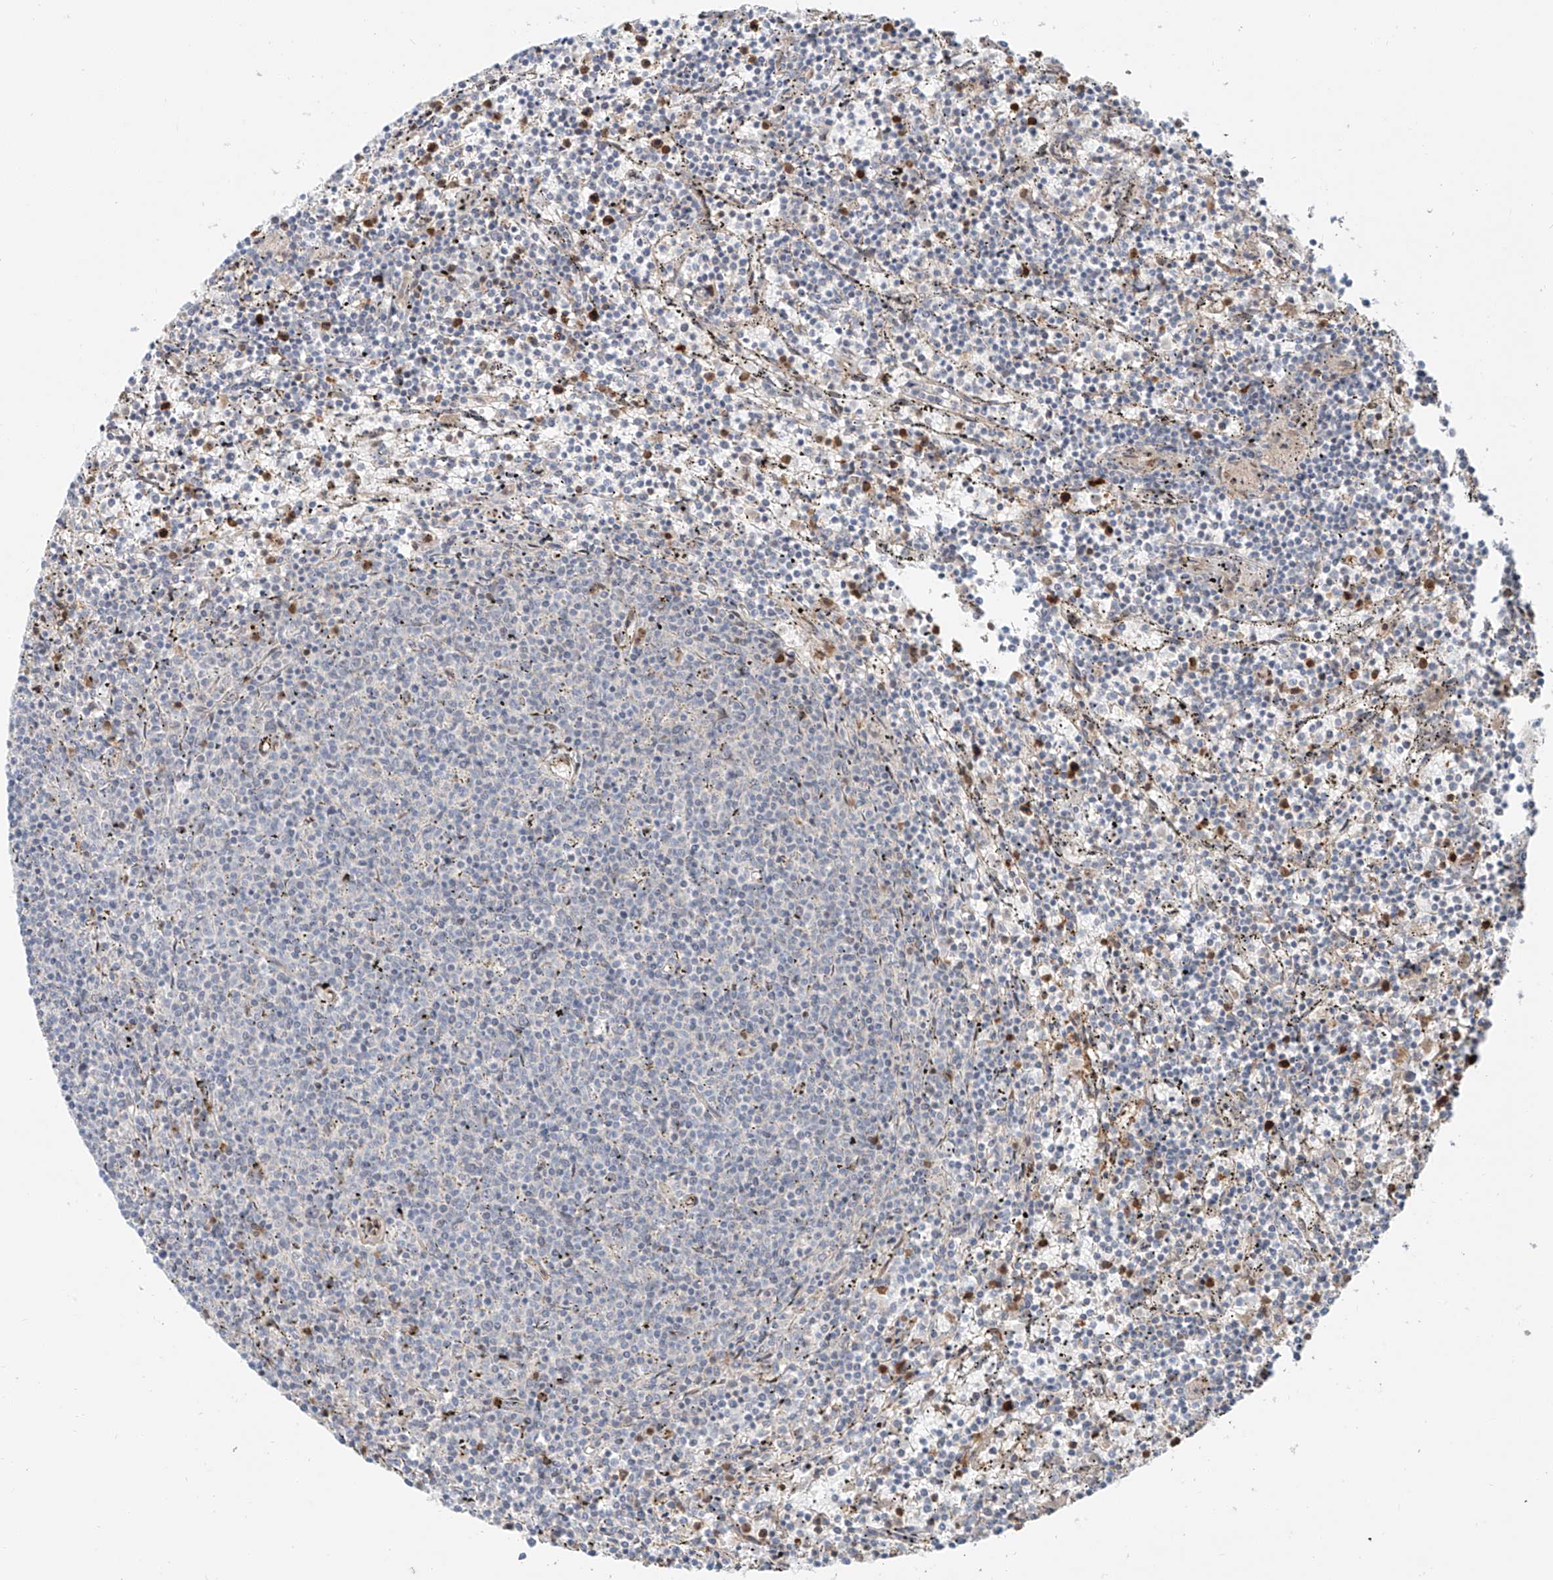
{"staining": {"intensity": "negative", "quantity": "none", "location": "none"}, "tissue": "lymphoma", "cell_type": "Tumor cells", "image_type": "cancer", "snomed": [{"axis": "morphology", "description": "Malignant lymphoma, non-Hodgkin's type, Low grade"}, {"axis": "topography", "description": "Spleen"}], "caption": "A high-resolution histopathology image shows immunohistochemistry (IHC) staining of low-grade malignant lymphoma, non-Hodgkin's type, which displays no significant positivity in tumor cells.", "gene": "CEP162", "patient": {"sex": "female", "age": 50}}